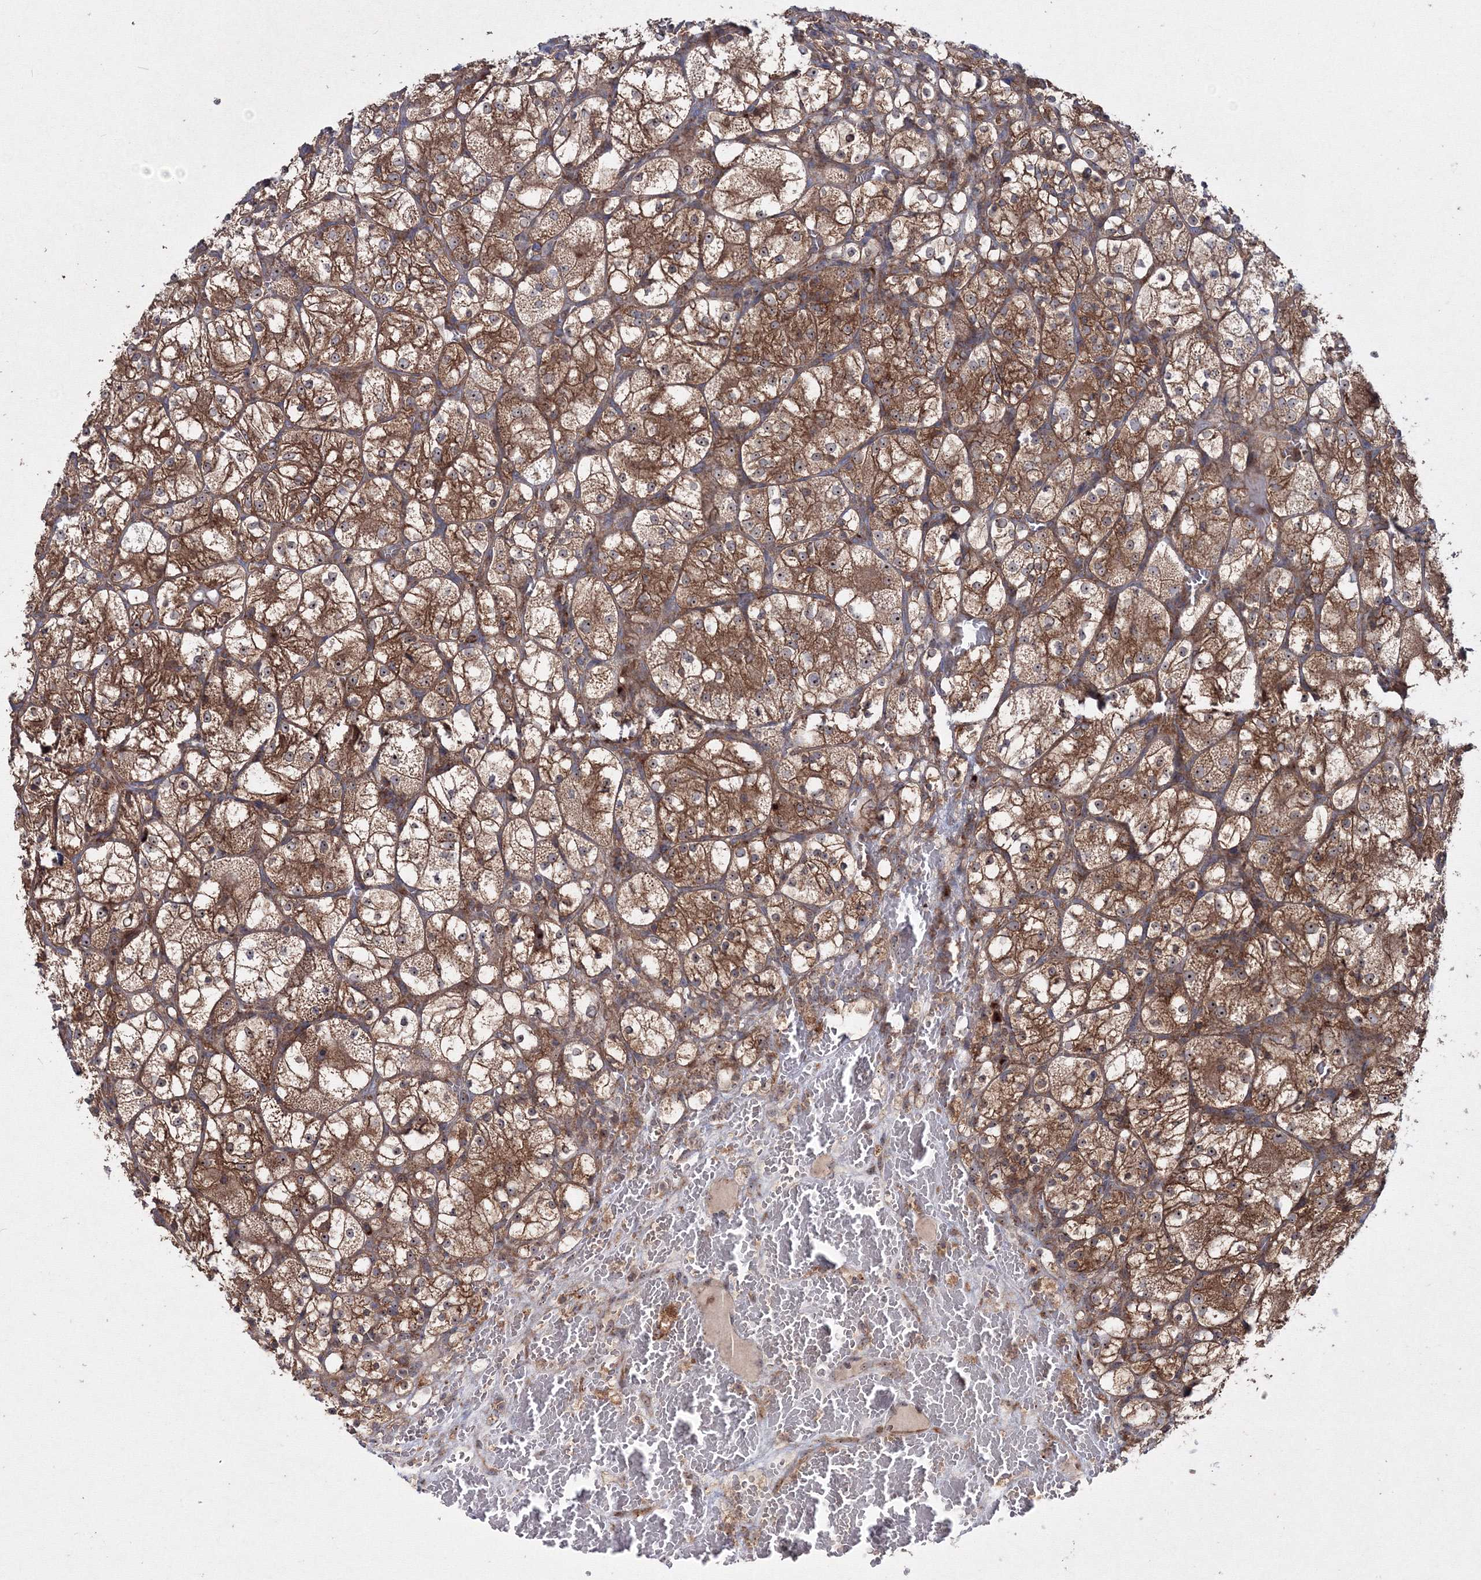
{"staining": {"intensity": "strong", "quantity": ">75%", "location": "cytoplasmic/membranous"}, "tissue": "renal cancer", "cell_type": "Tumor cells", "image_type": "cancer", "snomed": [{"axis": "morphology", "description": "Adenocarcinoma, NOS"}, {"axis": "topography", "description": "Kidney"}], "caption": "Immunohistochemical staining of adenocarcinoma (renal) displays high levels of strong cytoplasmic/membranous staining in approximately >75% of tumor cells.", "gene": "PEX13", "patient": {"sex": "female", "age": 69}}